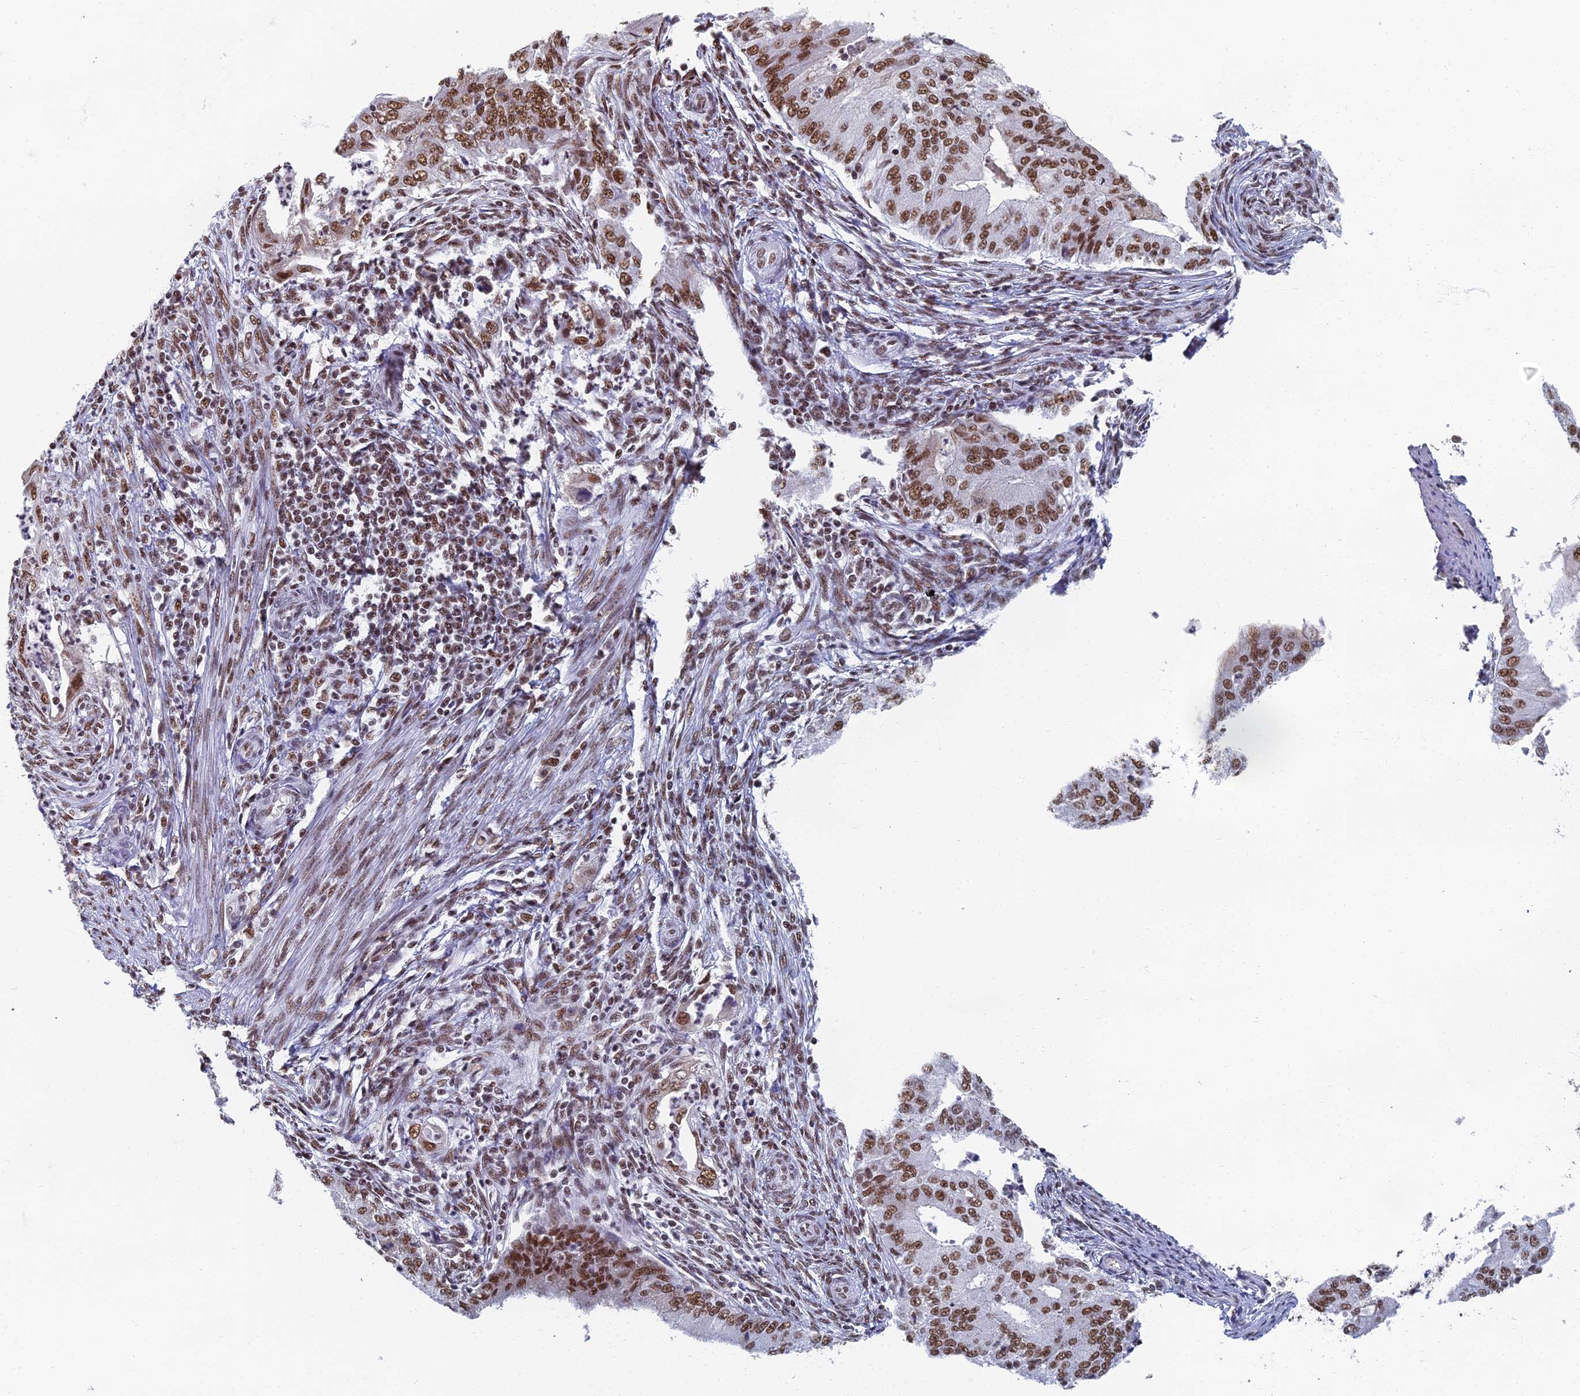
{"staining": {"intensity": "moderate", "quantity": ">75%", "location": "nuclear"}, "tissue": "endometrial cancer", "cell_type": "Tumor cells", "image_type": "cancer", "snomed": [{"axis": "morphology", "description": "Adenocarcinoma, NOS"}, {"axis": "topography", "description": "Endometrium"}], "caption": "Adenocarcinoma (endometrial) was stained to show a protein in brown. There is medium levels of moderate nuclear positivity in about >75% of tumor cells.", "gene": "TAF13", "patient": {"sex": "female", "age": 50}}